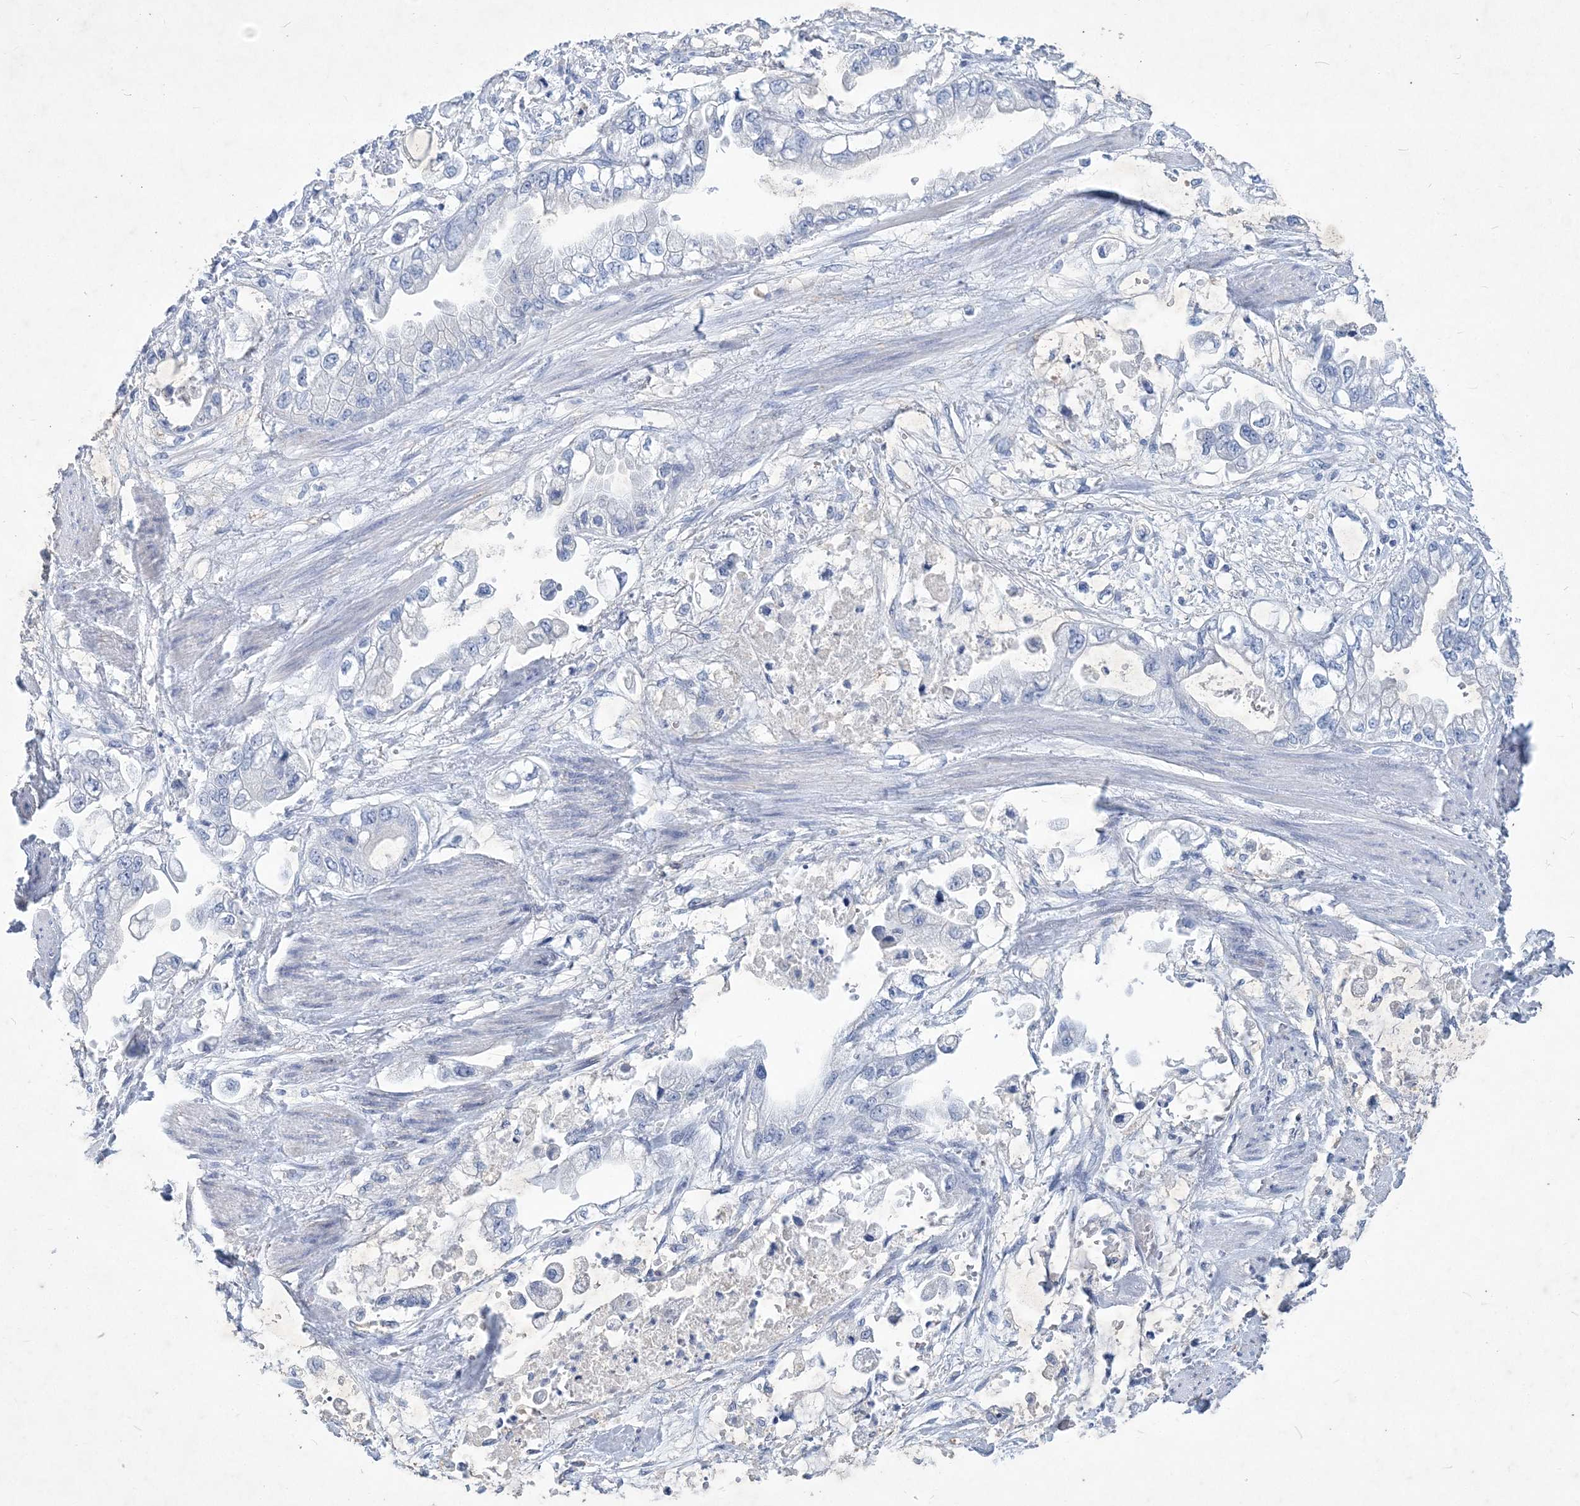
{"staining": {"intensity": "negative", "quantity": "none", "location": "none"}, "tissue": "stomach cancer", "cell_type": "Tumor cells", "image_type": "cancer", "snomed": [{"axis": "morphology", "description": "Adenocarcinoma, NOS"}, {"axis": "topography", "description": "Stomach"}], "caption": "High power microscopy image of an immunohistochemistry image of adenocarcinoma (stomach), revealing no significant positivity in tumor cells.", "gene": "COPS8", "patient": {"sex": "male", "age": 62}}